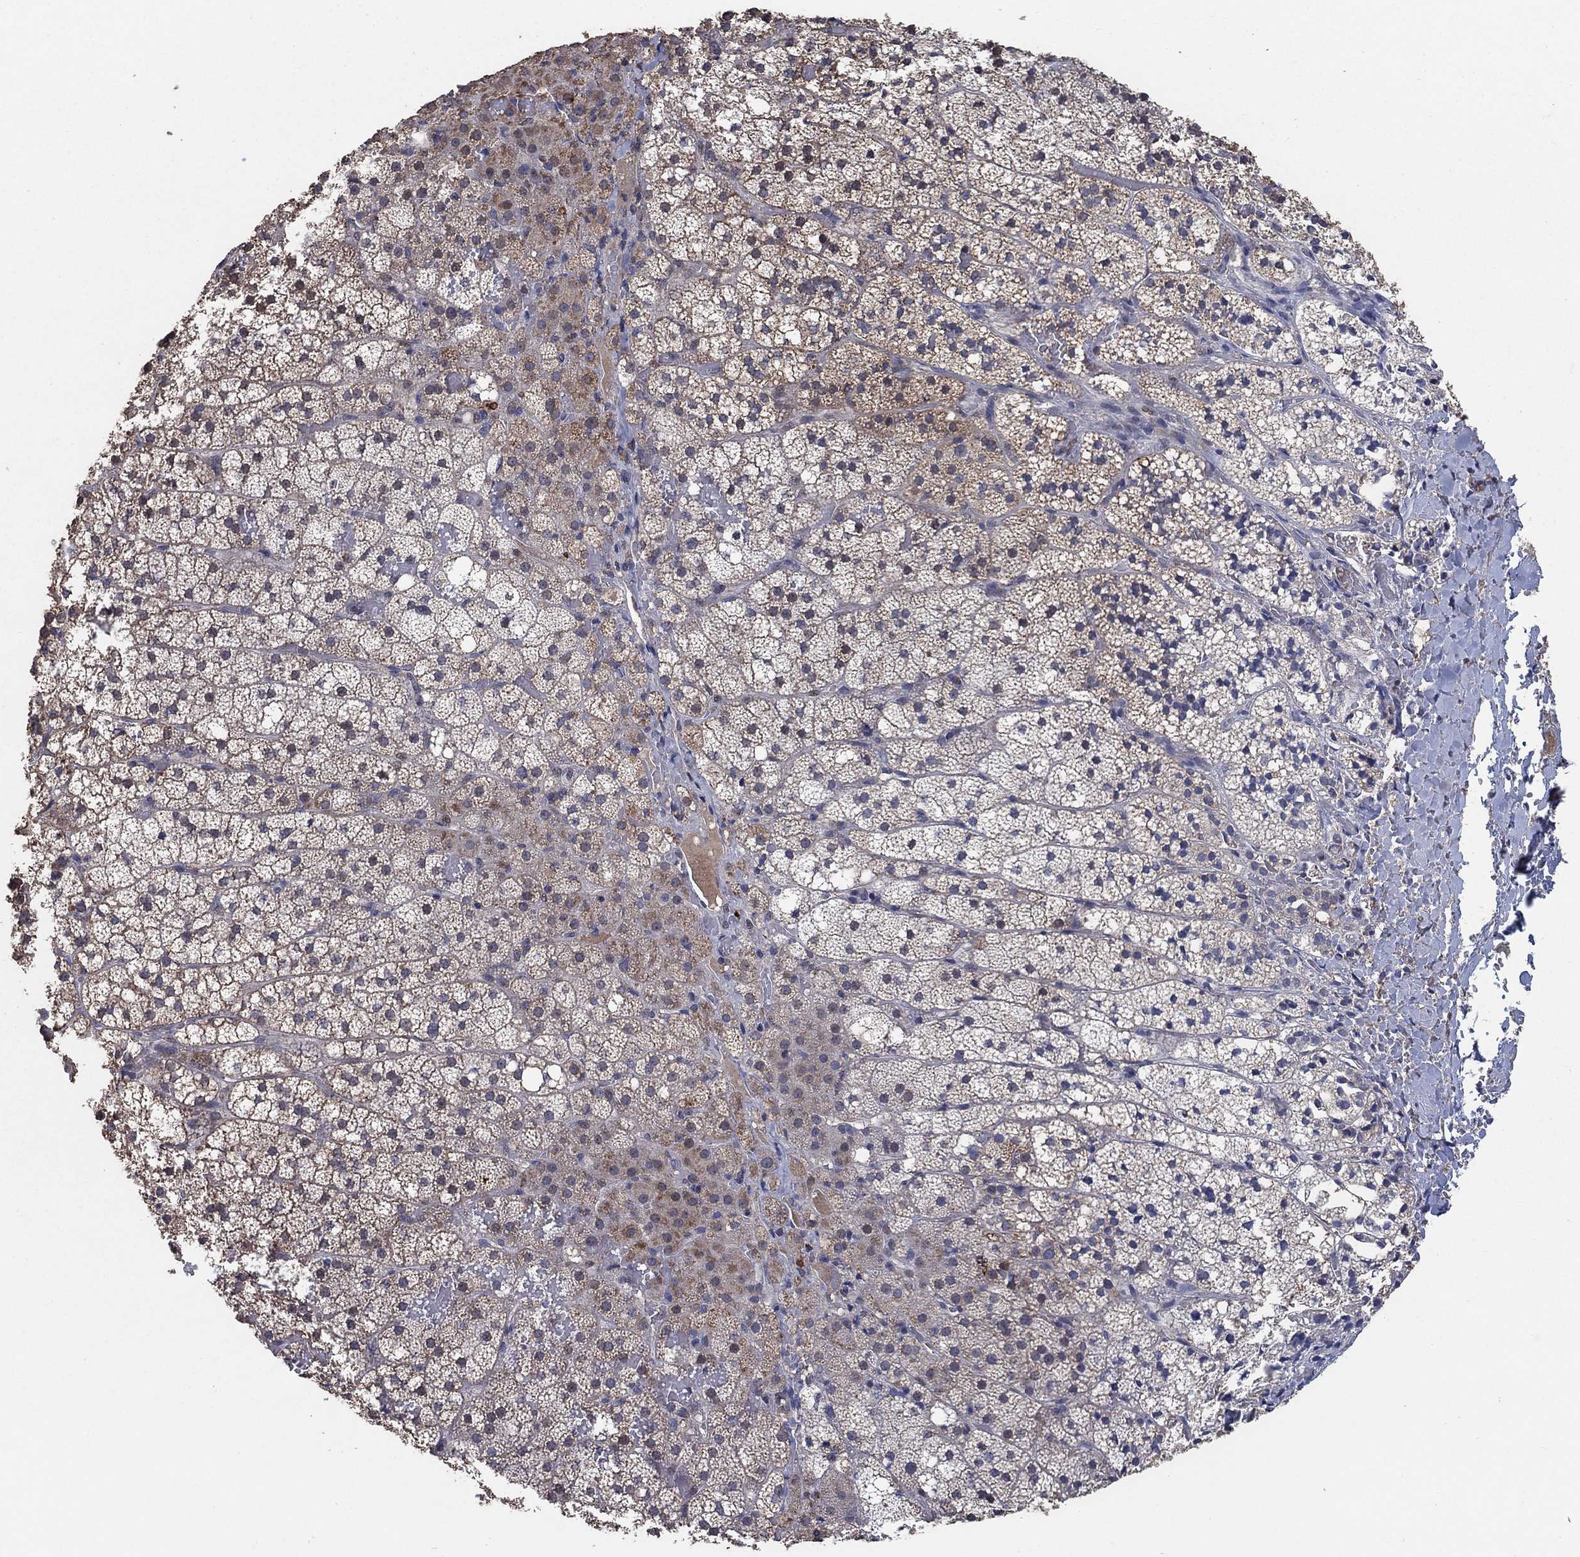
{"staining": {"intensity": "moderate", "quantity": "25%-75%", "location": "cytoplasmic/membranous"}, "tissue": "adrenal gland", "cell_type": "Glandular cells", "image_type": "normal", "snomed": [{"axis": "morphology", "description": "Normal tissue, NOS"}, {"axis": "topography", "description": "Adrenal gland"}], "caption": "An IHC micrograph of normal tissue is shown. Protein staining in brown shows moderate cytoplasmic/membranous positivity in adrenal gland within glandular cells. Ihc stains the protein in brown and the nuclei are stained blue.", "gene": "MRPS24", "patient": {"sex": "male", "age": 53}}